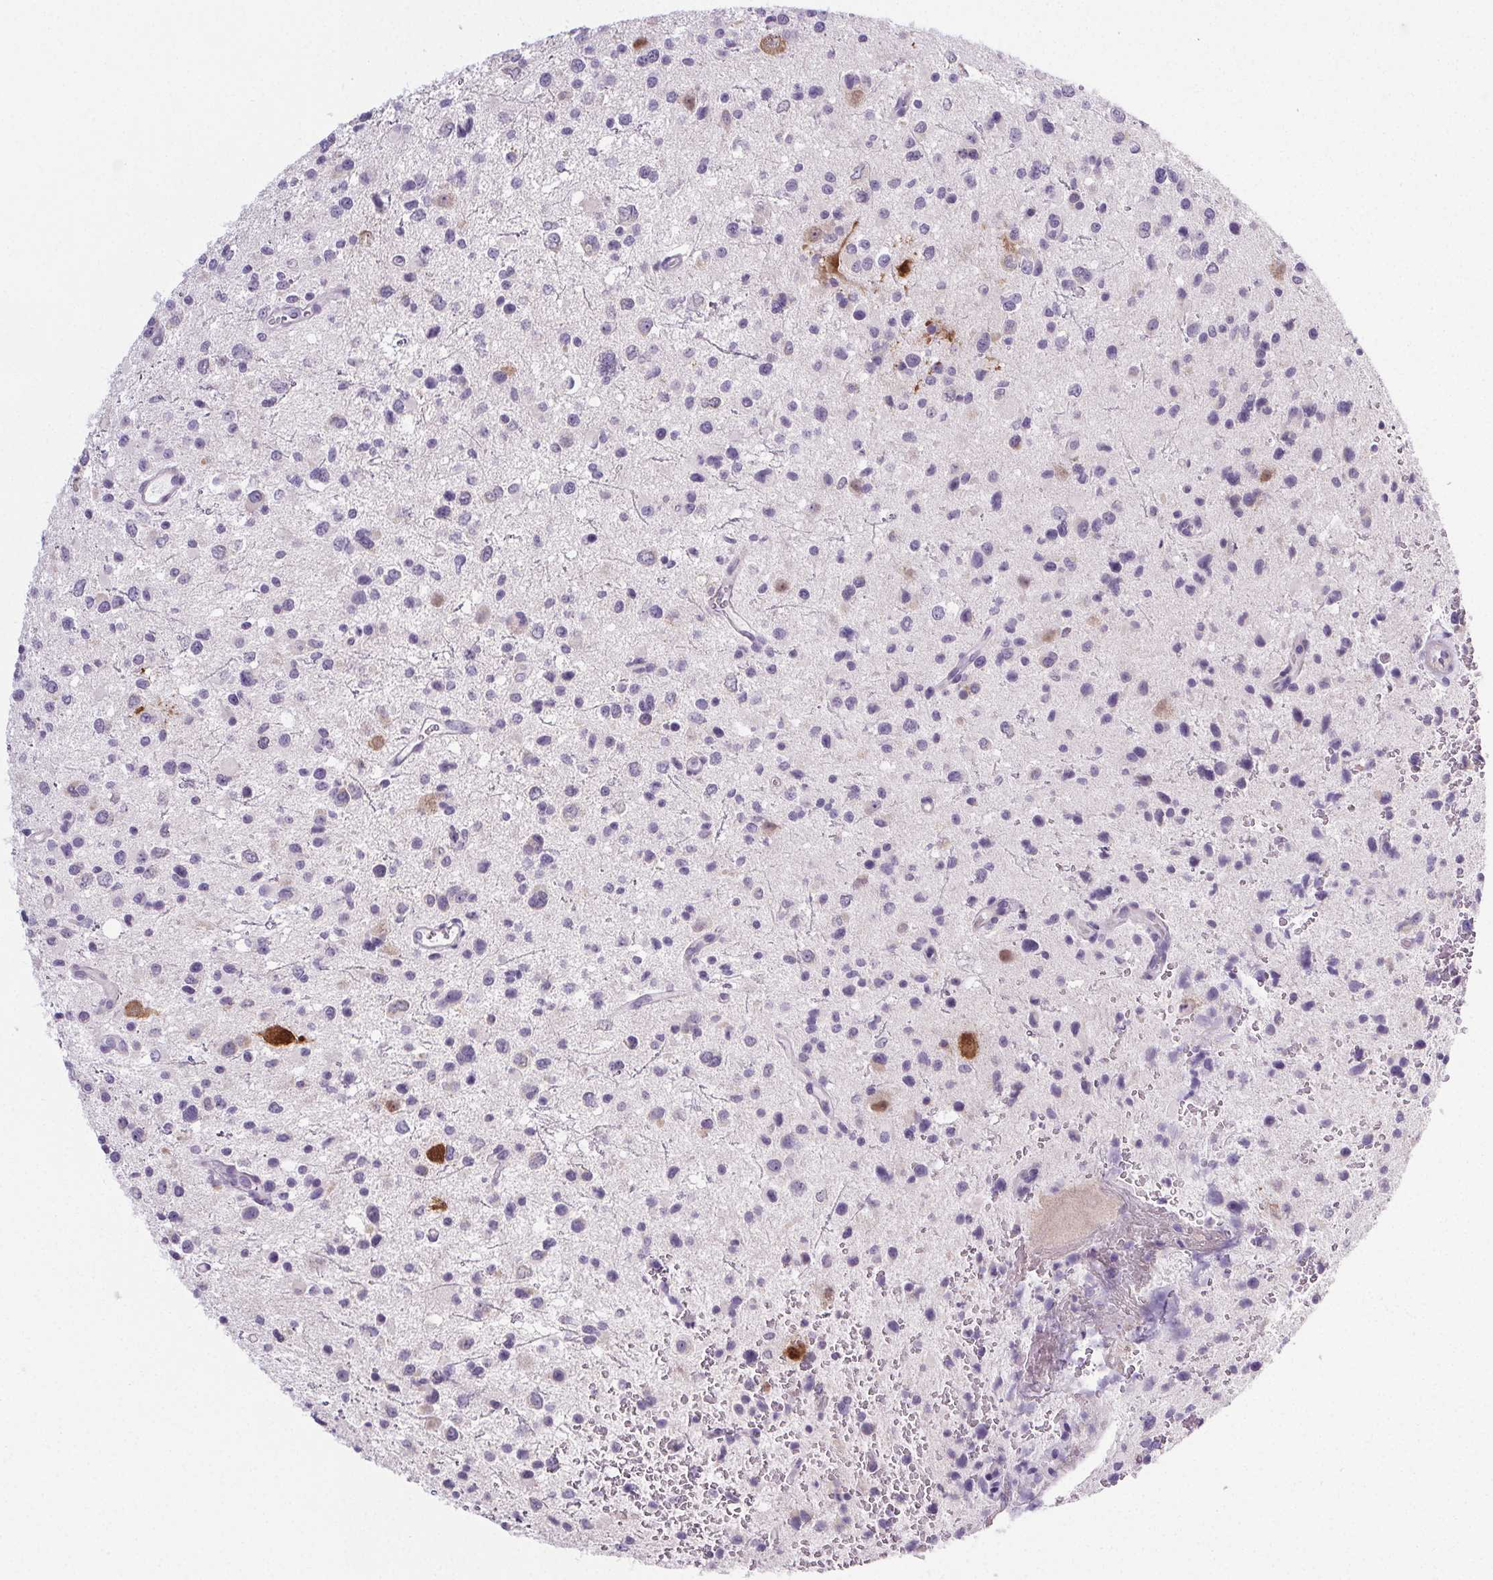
{"staining": {"intensity": "negative", "quantity": "none", "location": "none"}, "tissue": "glioma", "cell_type": "Tumor cells", "image_type": "cancer", "snomed": [{"axis": "morphology", "description": "Glioma, malignant, Low grade"}, {"axis": "topography", "description": "Brain"}], "caption": "This is an IHC micrograph of human glioma. There is no staining in tumor cells.", "gene": "ELAVL2", "patient": {"sex": "male", "age": 43}}